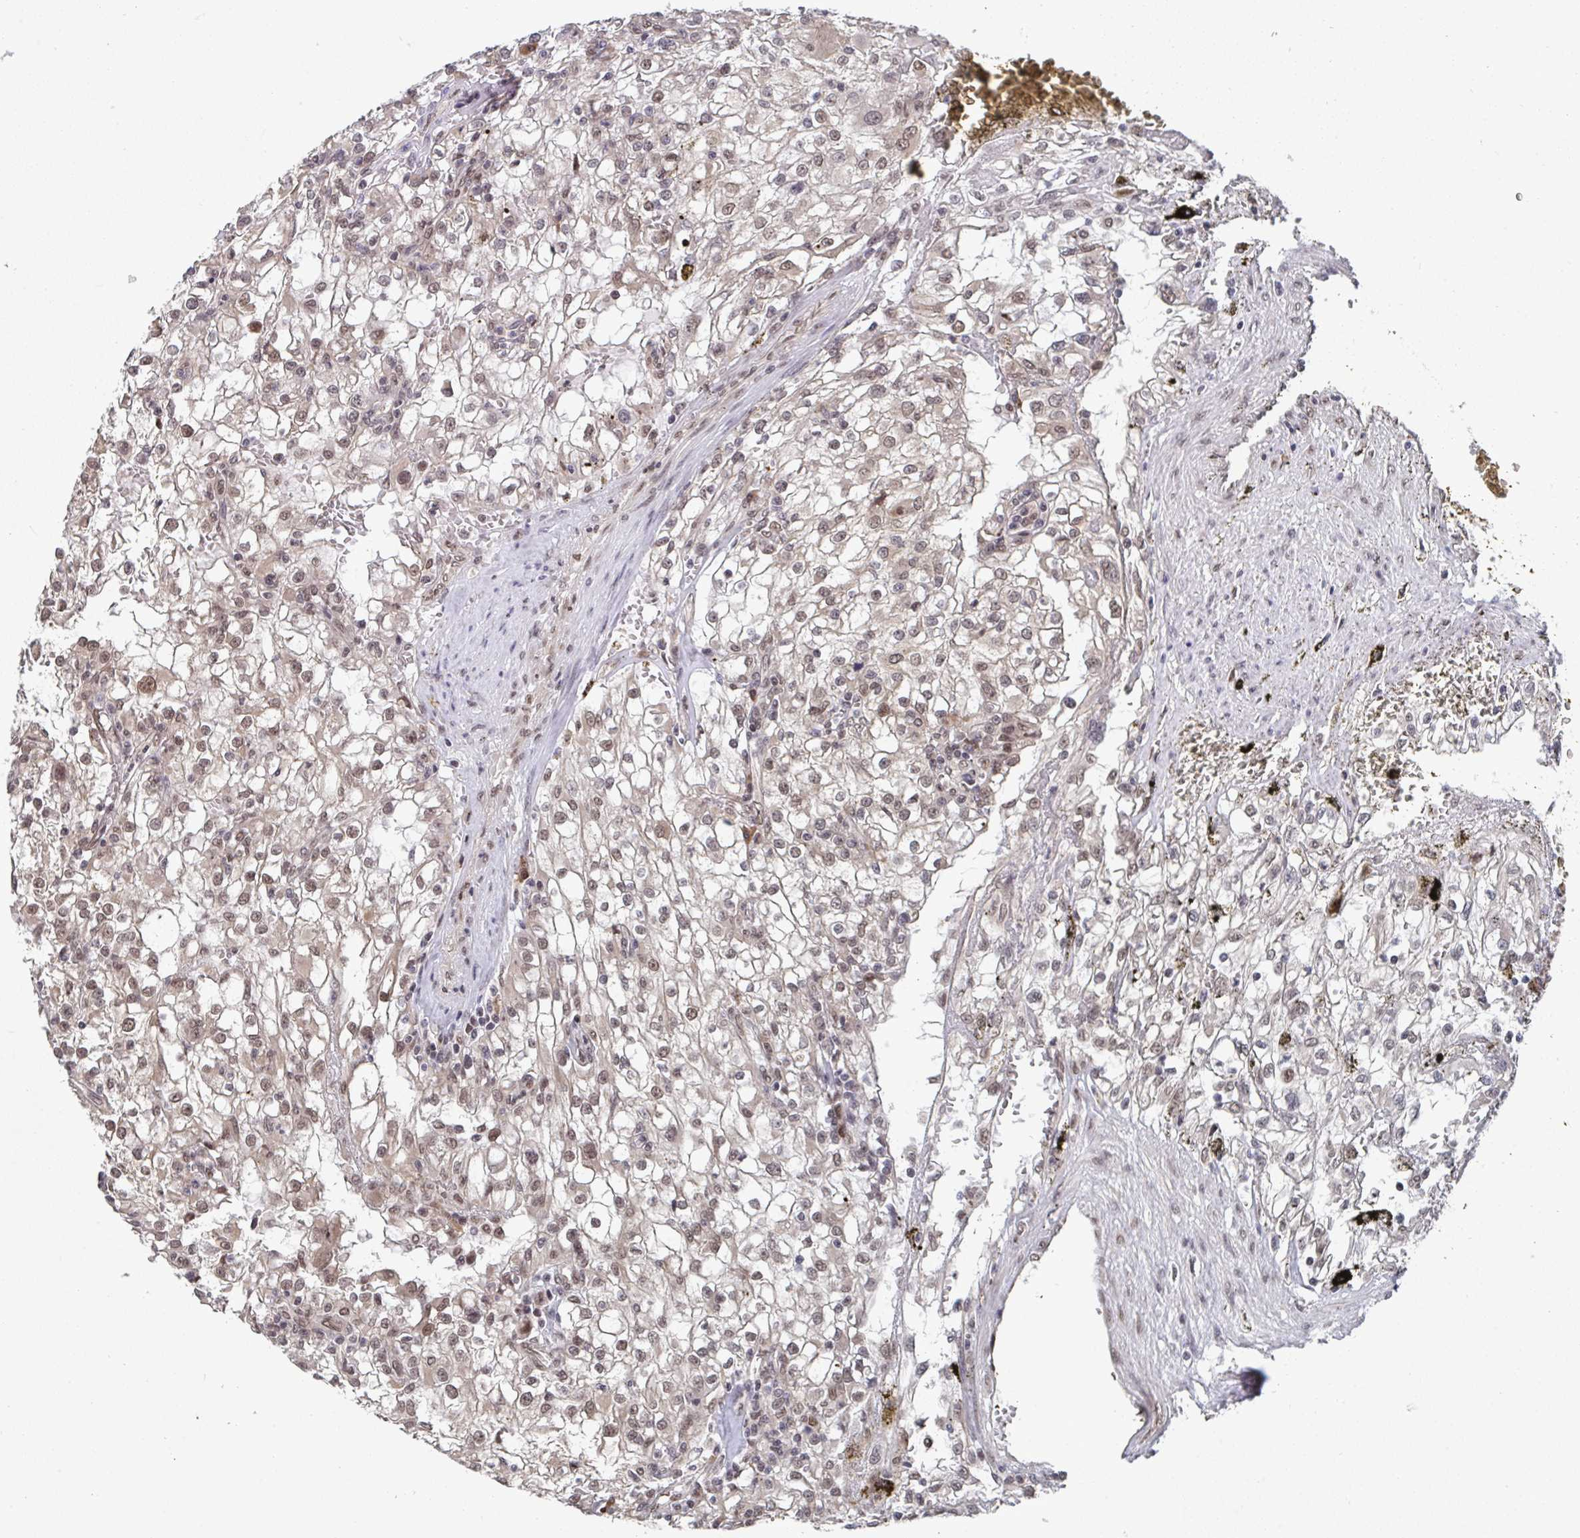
{"staining": {"intensity": "weak", "quantity": ">75%", "location": "nuclear"}, "tissue": "renal cancer", "cell_type": "Tumor cells", "image_type": "cancer", "snomed": [{"axis": "morphology", "description": "Adenocarcinoma, NOS"}, {"axis": "topography", "description": "Kidney"}], "caption": "Protein staining demonstrates weak nuclear positivity in about >75% of tumor cells in renal adenocarcinoma. The protein is shown in brown color, while the nuclei are stained blue.", "gene": "JMJD1C", "patient": {"sex": "female", "age": 74}}